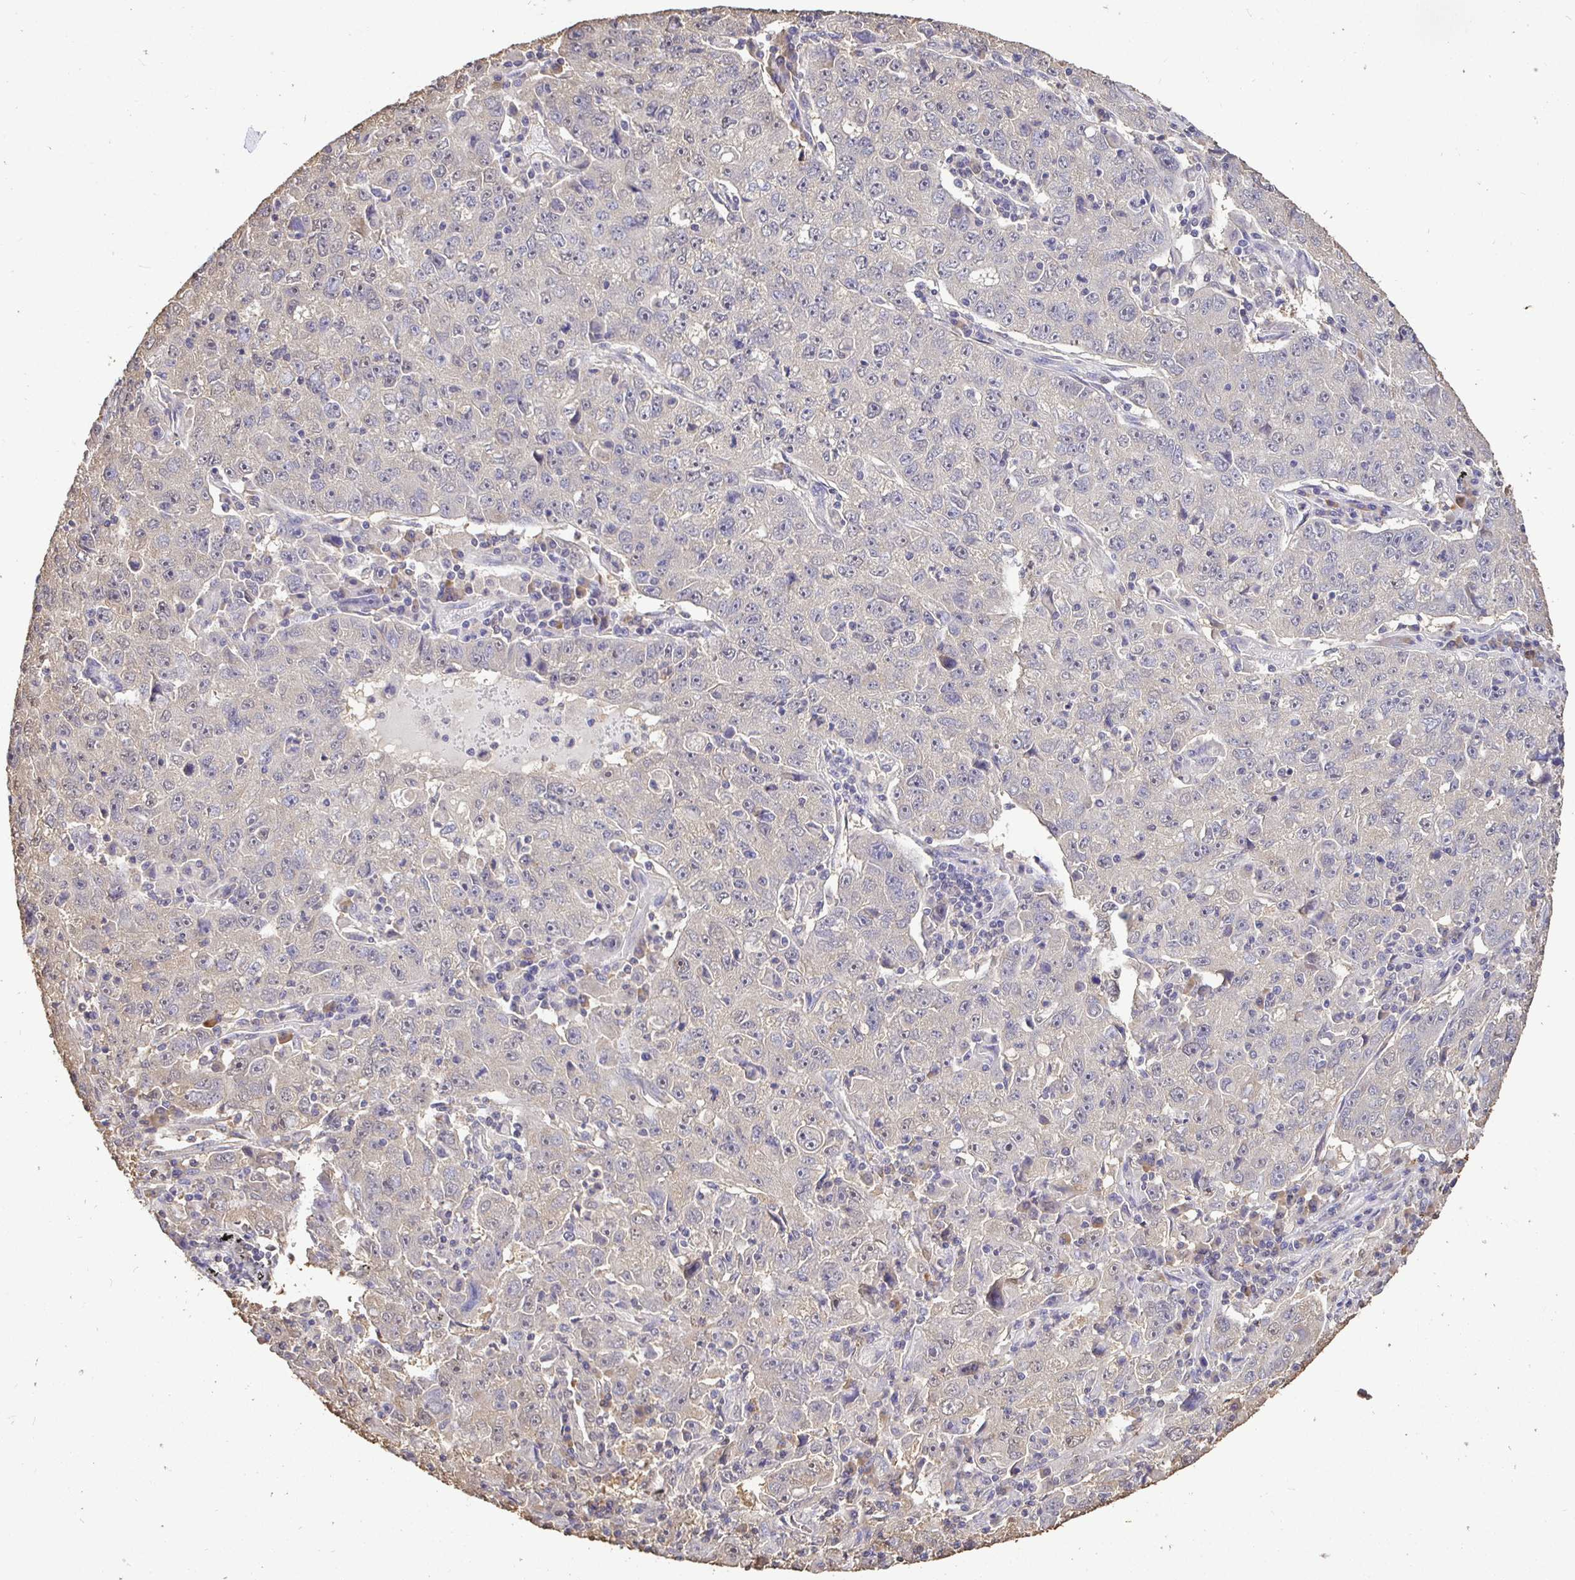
{"staining": {"intensity": "negative", "quantity": "none", "location": "none"}, "tissue": "lung cancer", "cell_type": "Tumor cells", "image_type": "cancer", "snomed": [{"axis": "morphology", "description": "Normal morphology"}, {"axis": "morphology", "description": "Adenocarcinoma, NOS"}, {"axis": "topography", "description": "Lymph node"}, {"axis": "topography", "description": "Lung"}], "caption": "Tumor cells show no significant protein positivity in adenocarcinoma (lung).", "gene": "MAPK8IP3", "patient": {"sex": "female", "age": 57}}